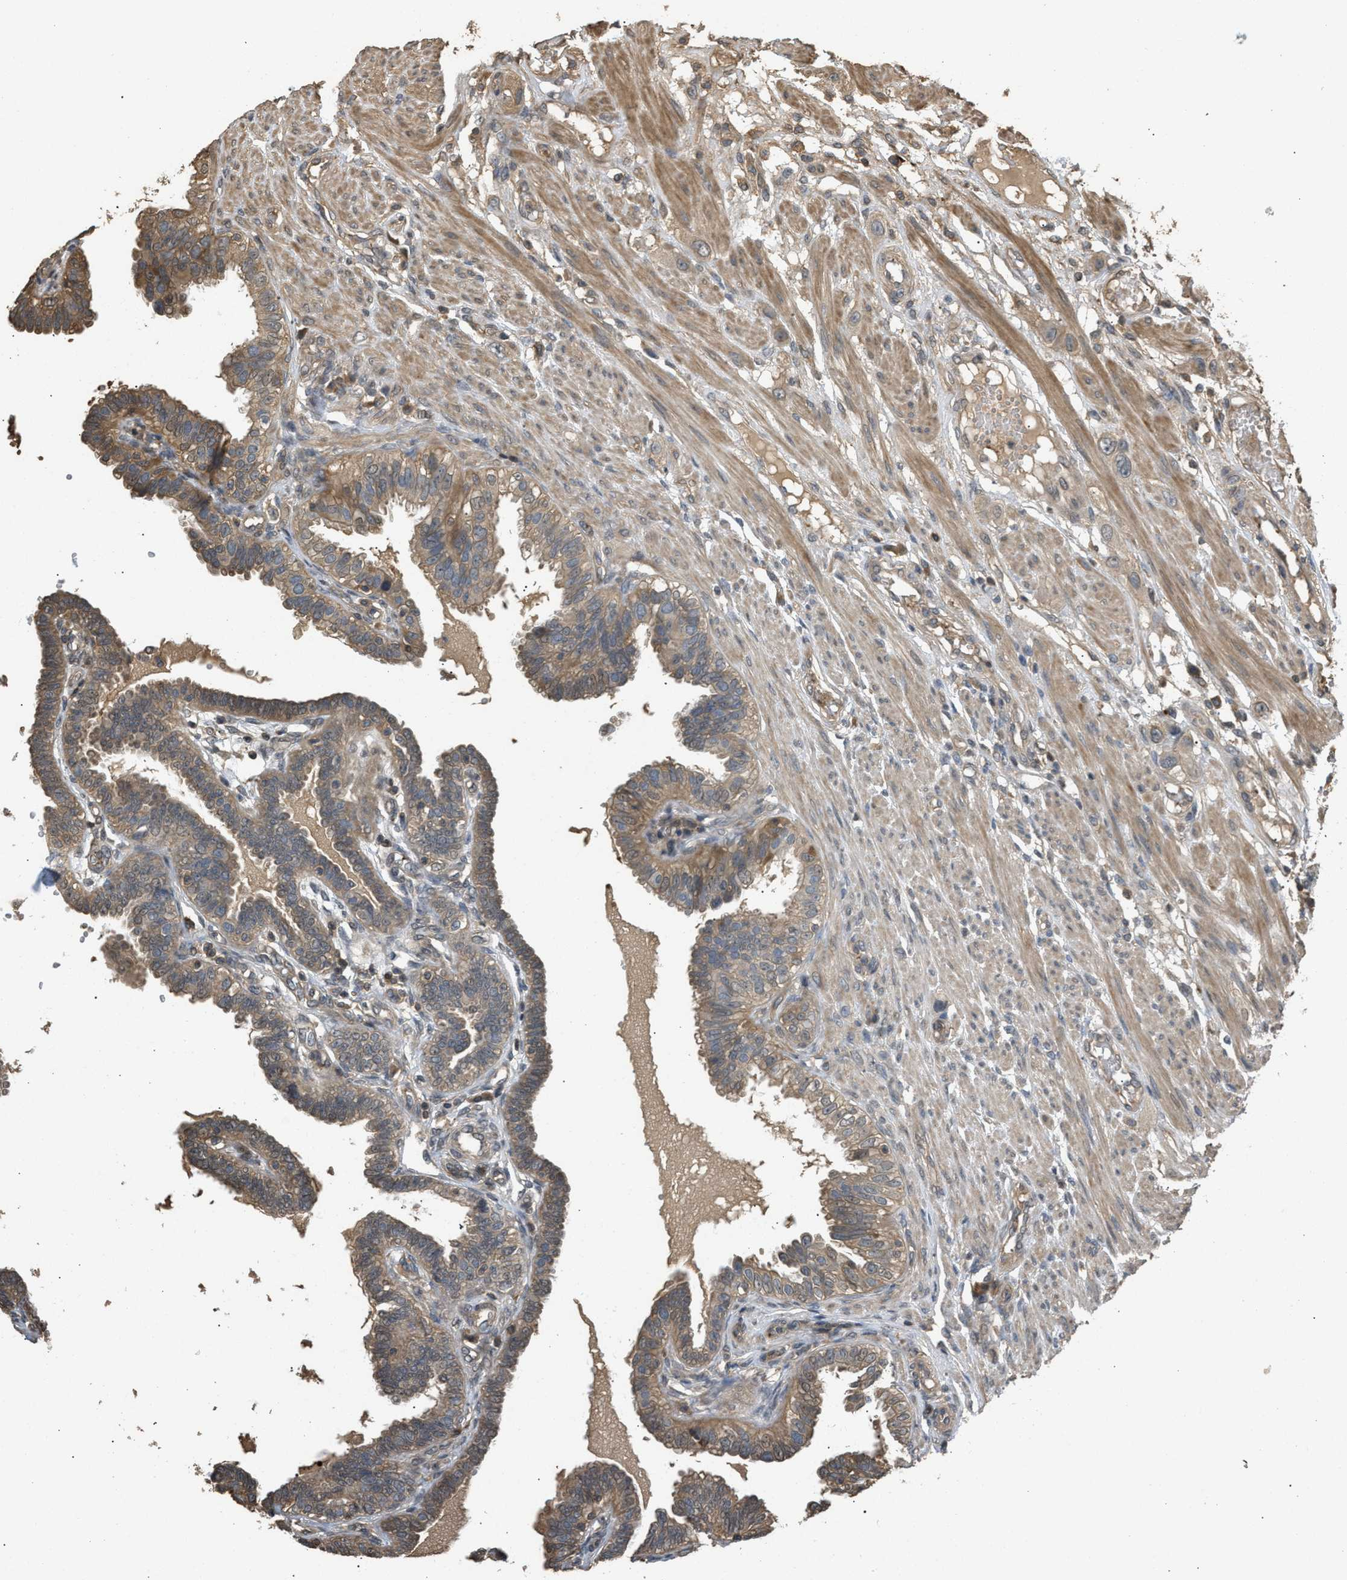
{"staining": {"intensity": "weak", "quantity": ">75%", "location": "cytoplasmic/membranous"}, "tissue": "fallopian tube", "cell_type": "Glandular cells", "image_type": "normal", "snomed": [{"axis": "morphology", "description": "Normal tissue, NOS"}, {"axis": "topography", "description": "Fallopian tube"}, {"axis": "topography", "description": "Placenta"}], "caption": "Immunohistochemistry staining of unremarkable fallopian tube, which shows low levels of weak cytoplasmic/membranous positivity in about >75% of glandular cells indicating weak cytoplasmic/membranous protein positivity. The staining was performed using DAB (3,3'-diaminobenzidine) (brown) for protein detection and nuclei were counterstained in hematoxylin (blue).", "gene": "ARHGDIA", "patient": {"sex": "female", "age": 34}}